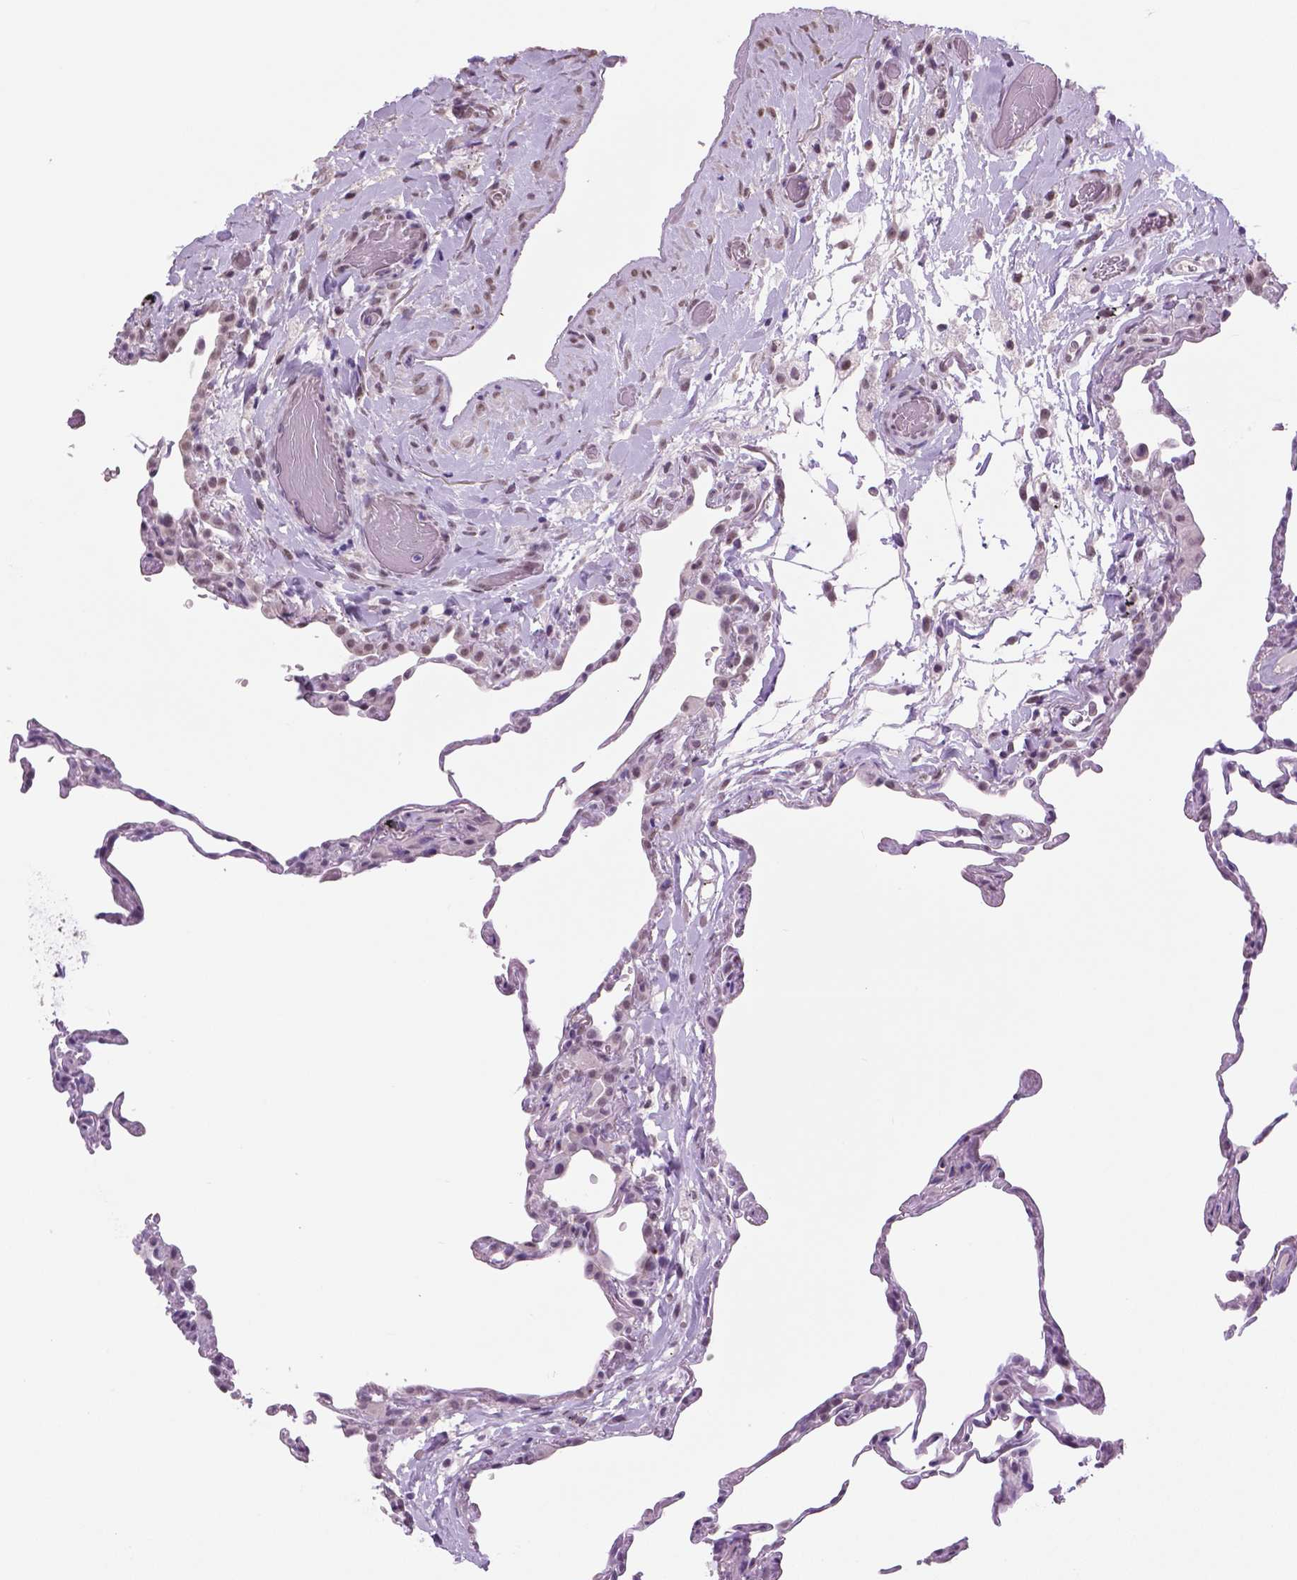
{"staining": {"intensity": "negative", "quantity": "none", "location": "none"}, "tissue": "lung", "cell_type": "Alveolar cells", "image_type": "normal", "snomed": [{"axis": "morphology", "description": "Normal tissue, NOS"}, {"axis": "topography", "description": "Lung"}], "caption": "Unremarkable lung was stained to show a protein in brown. There is no significant expression in alveolar cells. (Immunohistochemistry (ihc), brightfield microscopy, high magnification).", "gene": "IGF2BP1", "patient": {"sex": "female", "age": 57}}